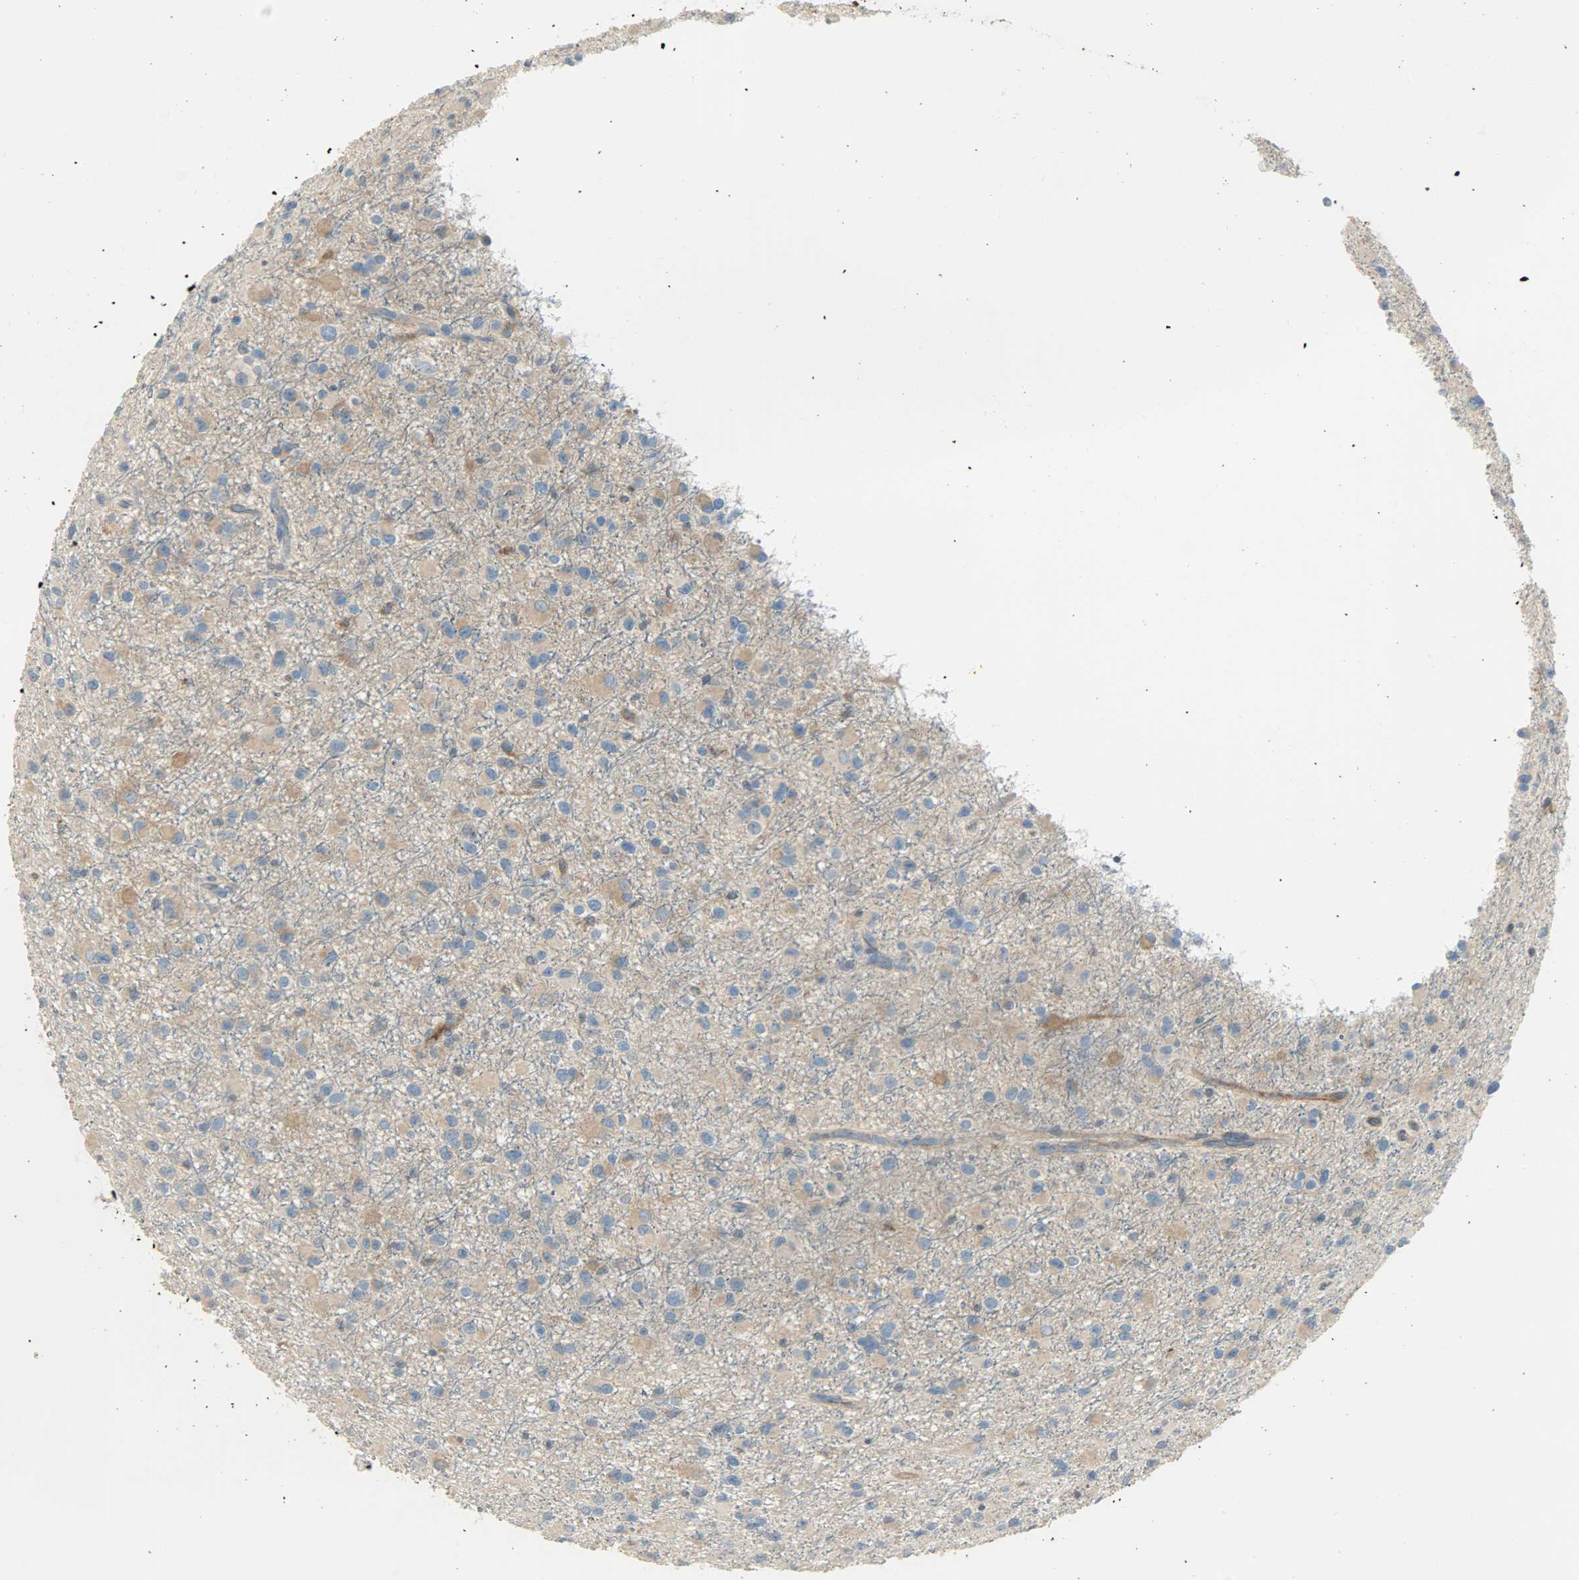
{"staining": {"intensity": "moderate", "quantity": "25%-75%", "location": "cytoplasmic/membranous"}, "tissue": "glioma", "cell_type": "Tumor cells", "image_type": "cancer", "snomed": [{"axis": "morphology", "description": "Glioma, malignant, Low grade"}, {"axis": "topography", "description": "Brain"}], "caption": "Immunohistochemistry (IHC) of glioma demonstrates medium levels of moderate cytoplasmic/membranous staining in approximately 25%-75% of tumor cells.", "gene": "WARS1", "patient": {"sex": "male", "age": 42}}